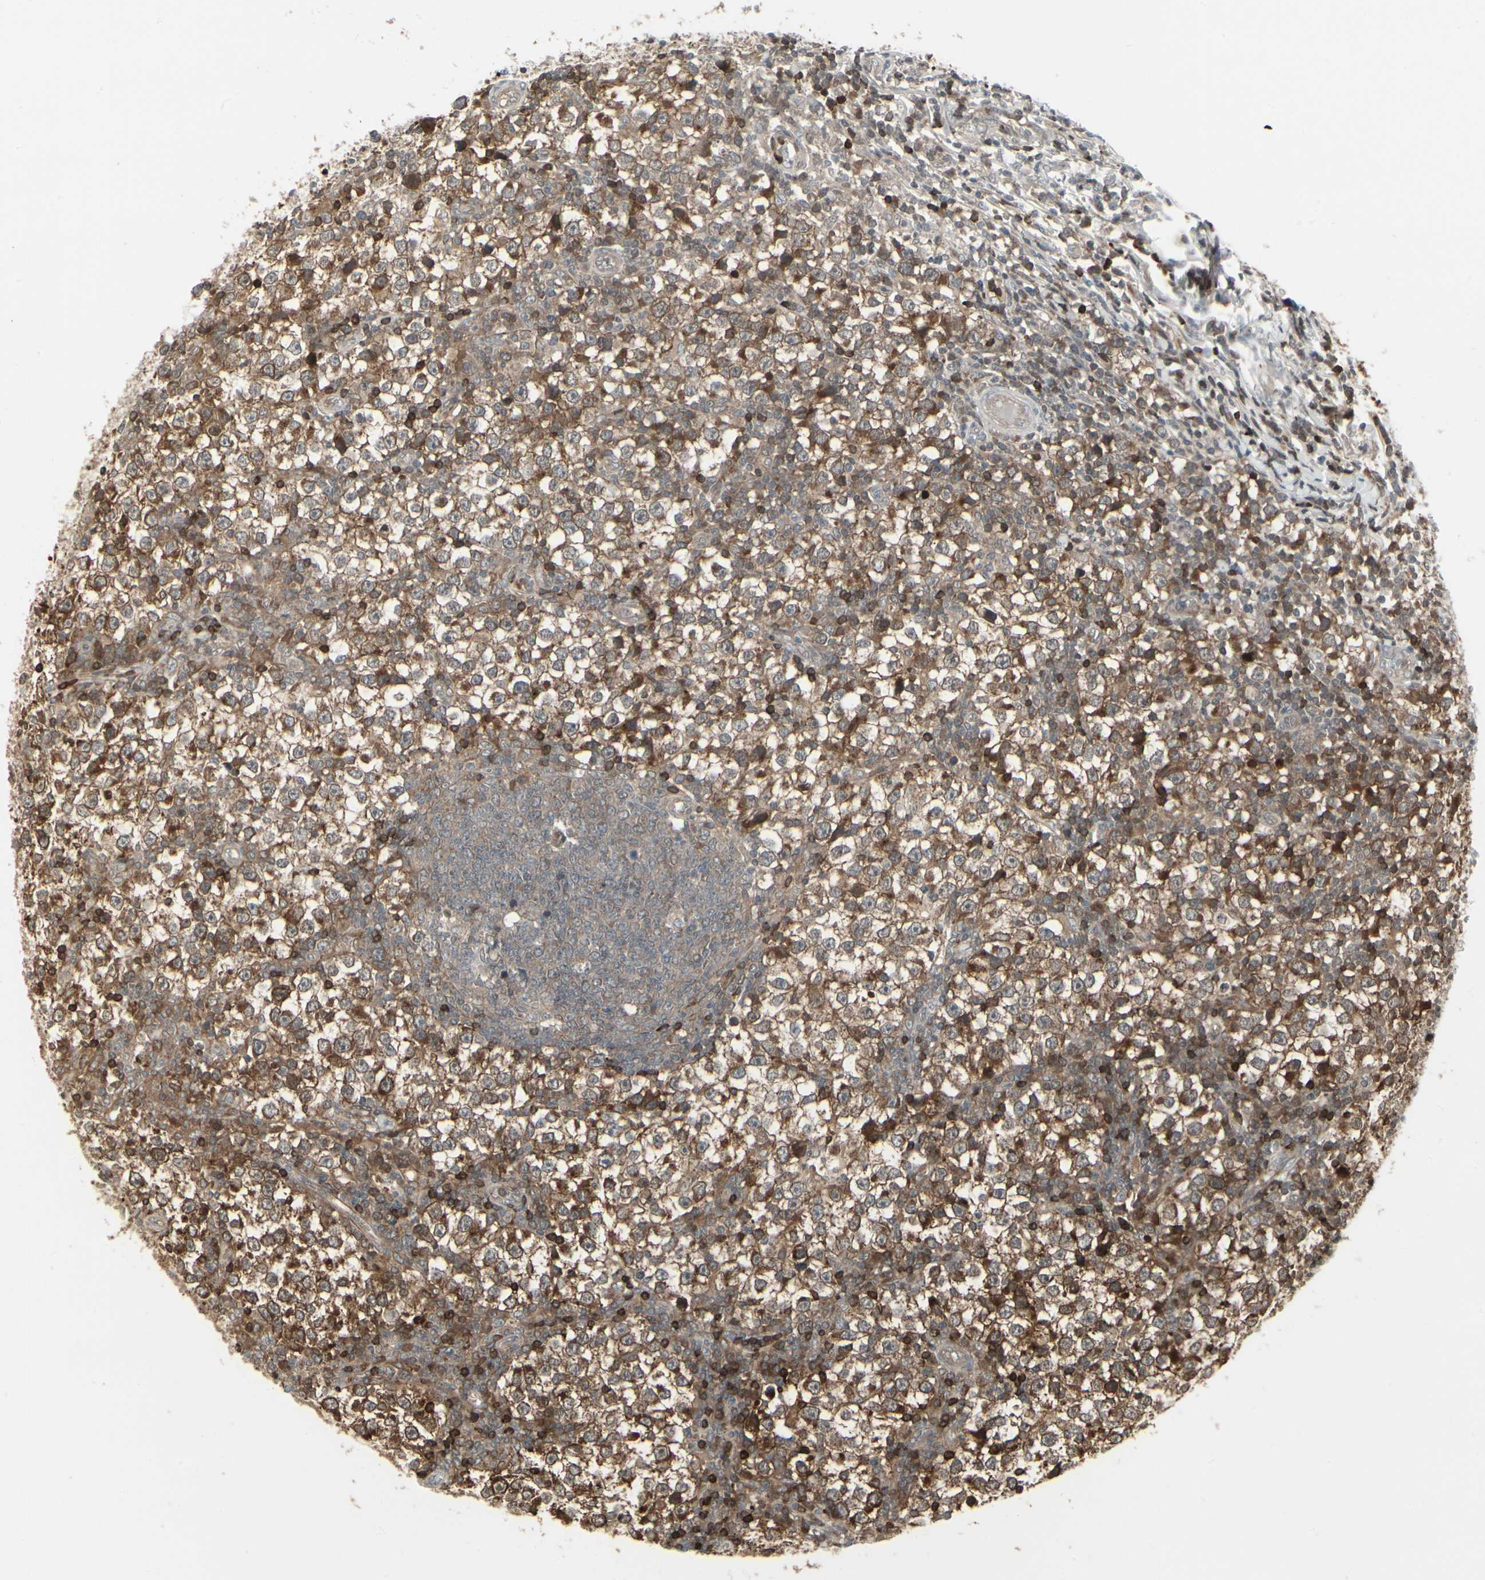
{"staining": {"intensity": "moderate", "quantity": ">75%", "location": "cytoplasmic/membranous"}, "tissue": "testis cancer", "cell_type": "Tumor cells", "image_type": "cancer", "snomed": [{"axis": "morphology", "description": "Seminoma, NOS"}, {"axis": "topography", "description": "Testis"}], "caption": "Tumor cells demonstrate medium levels of moderate cytoplasmic/membranous expression in approximately >75% of cells in human seminoma (testis).", "gene": "IGFBP6", "patient": {"sex": "male", "age": 65}}